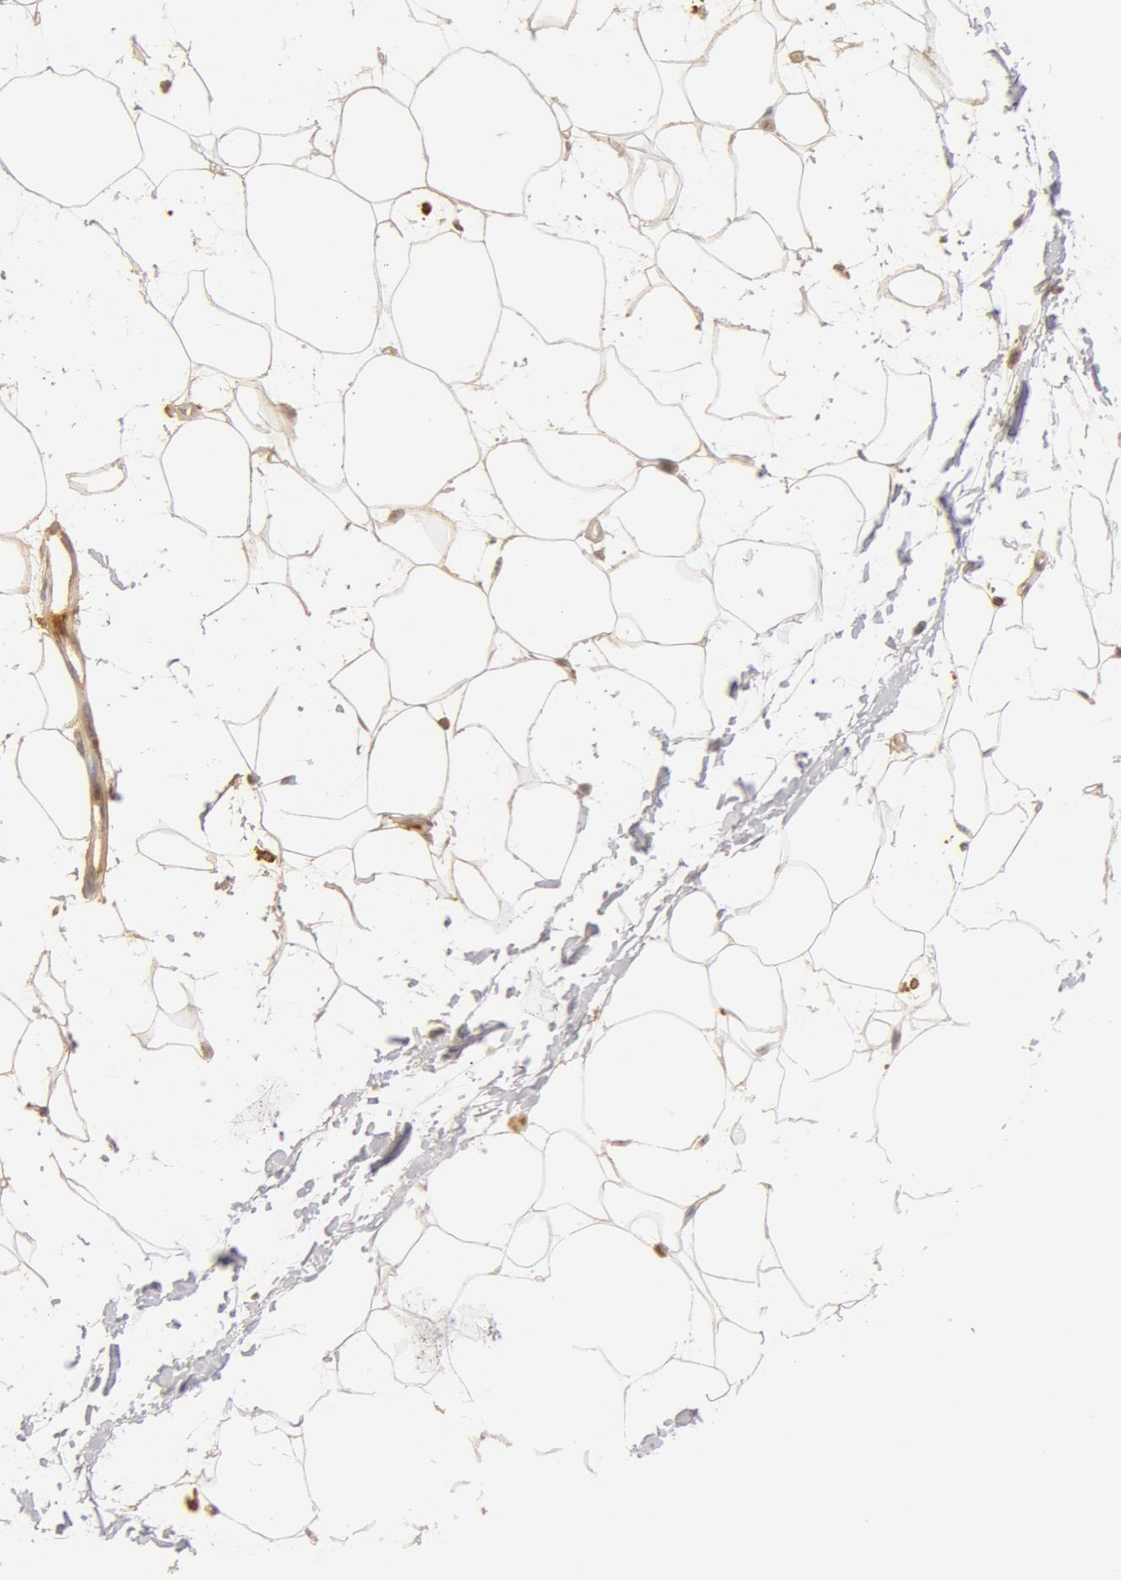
{"staining": {"intensity": "weak", "quantity": ">75%", "location": "cytoplasmic/membranous"}, "tissue": "adipose tissue", "cell_type": "Adipocytes", "image_type": "normal", "snomed": [{"axis": "morphology", "description": "Normal tissue, NOS"}, {"axis": "topography", "description": "Breast"}], "caption": "A brown stain labels weak cytoplasmic/membranous staining of a protein in adipocytes of benign adipose tissue. (Brightfield microscopy of DAB IHC at high magnification).", "gene": "GC", "patient": {"sex": "female", "age": 45}}